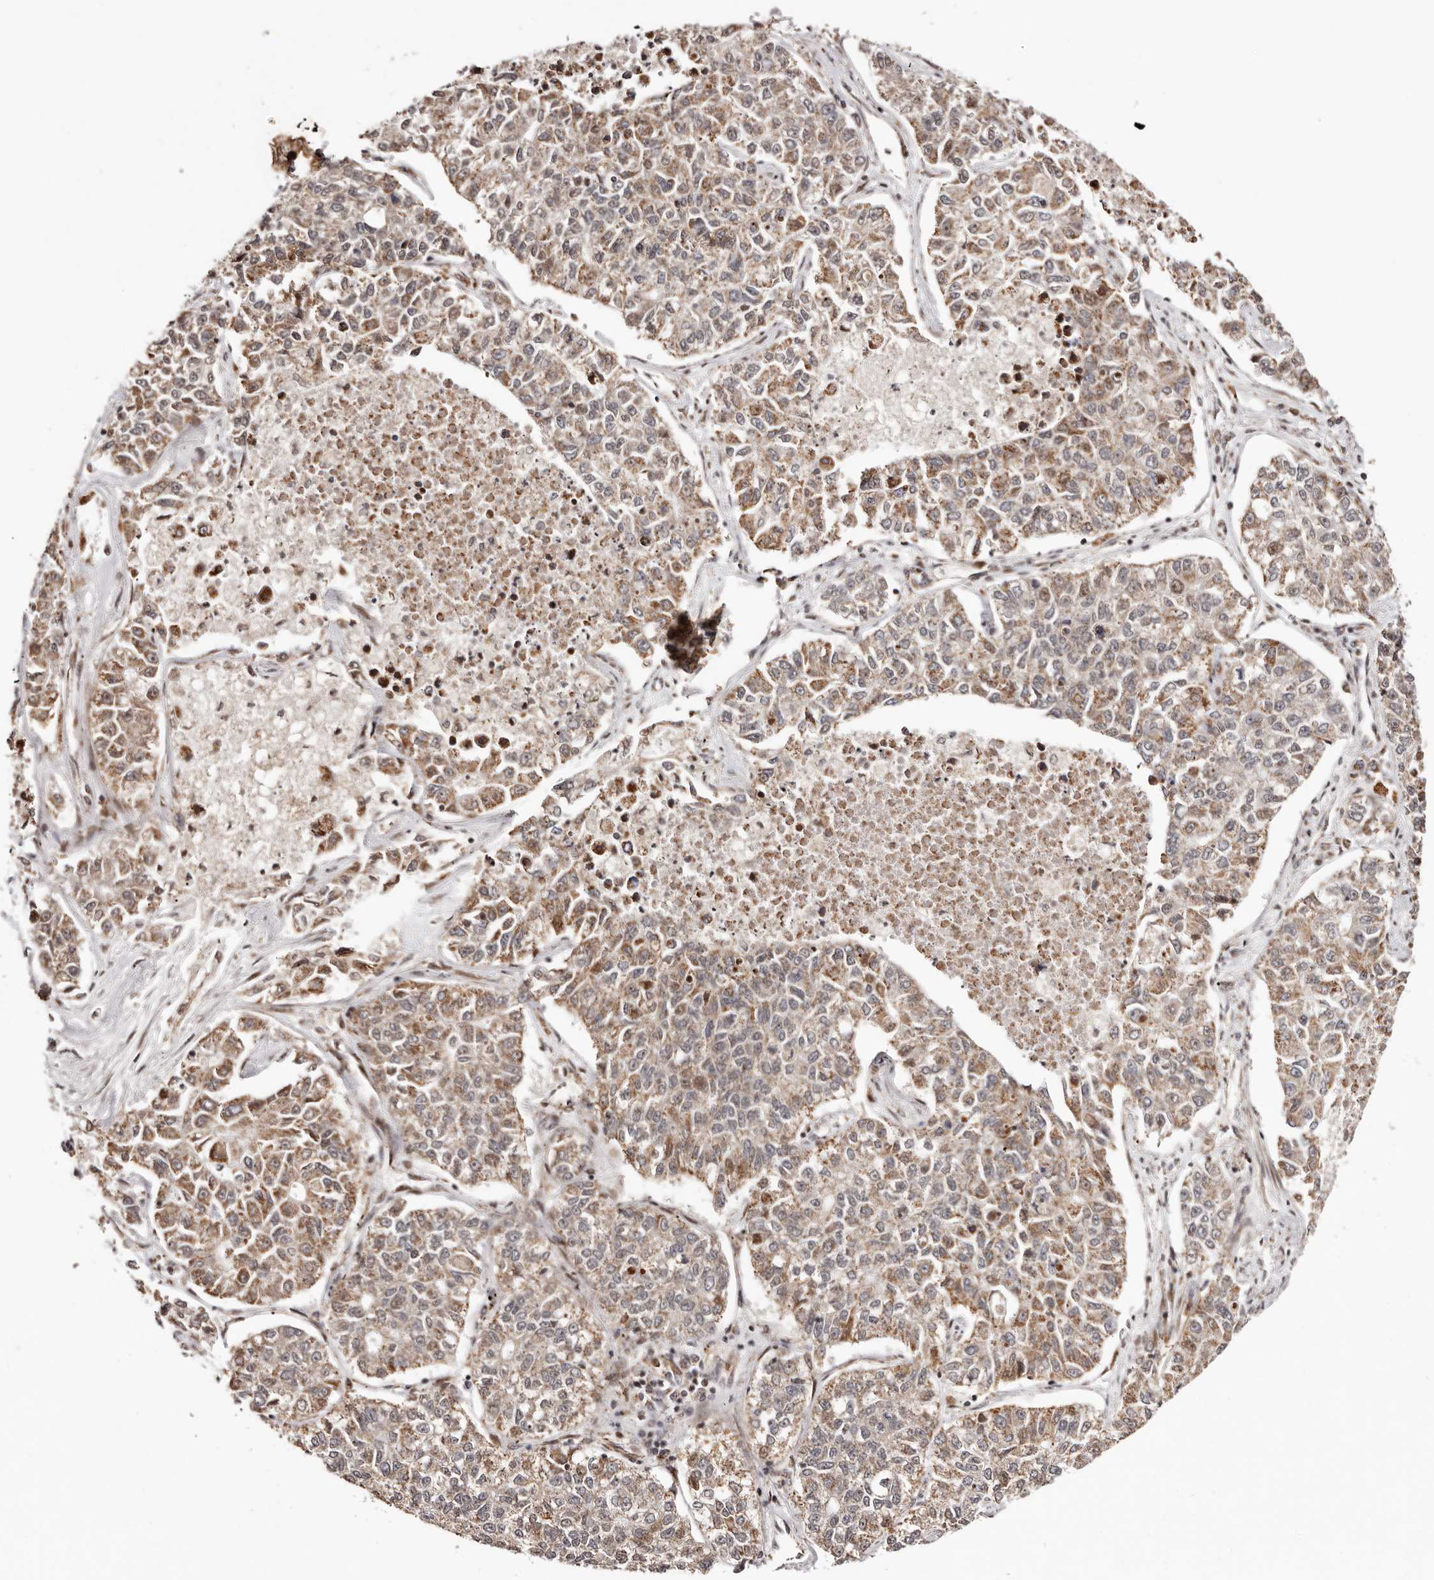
{"staining": {"intensity": "moderate", "quantity": "25%-75%", "location": "cytoplasmic/membranous,nuclear"}, "tissue": "lung cancer", "cell_type": "Tumor cells", "image_type": "cancer", "snomed": [{"axis": "morphology", "description": "Adenocarcinoma, NOS"}, {"axis": "topography", "description": "Lung"}], "caption": "This is a micrograph of immunohistochemistry staining of lung adenocarcinoma, which shows moderate expression in the cytoplasmic/membranous and nuclear of tumor cells.", "gene": "HIVEP3", "patient": {"sex": "male", "age": 49}}